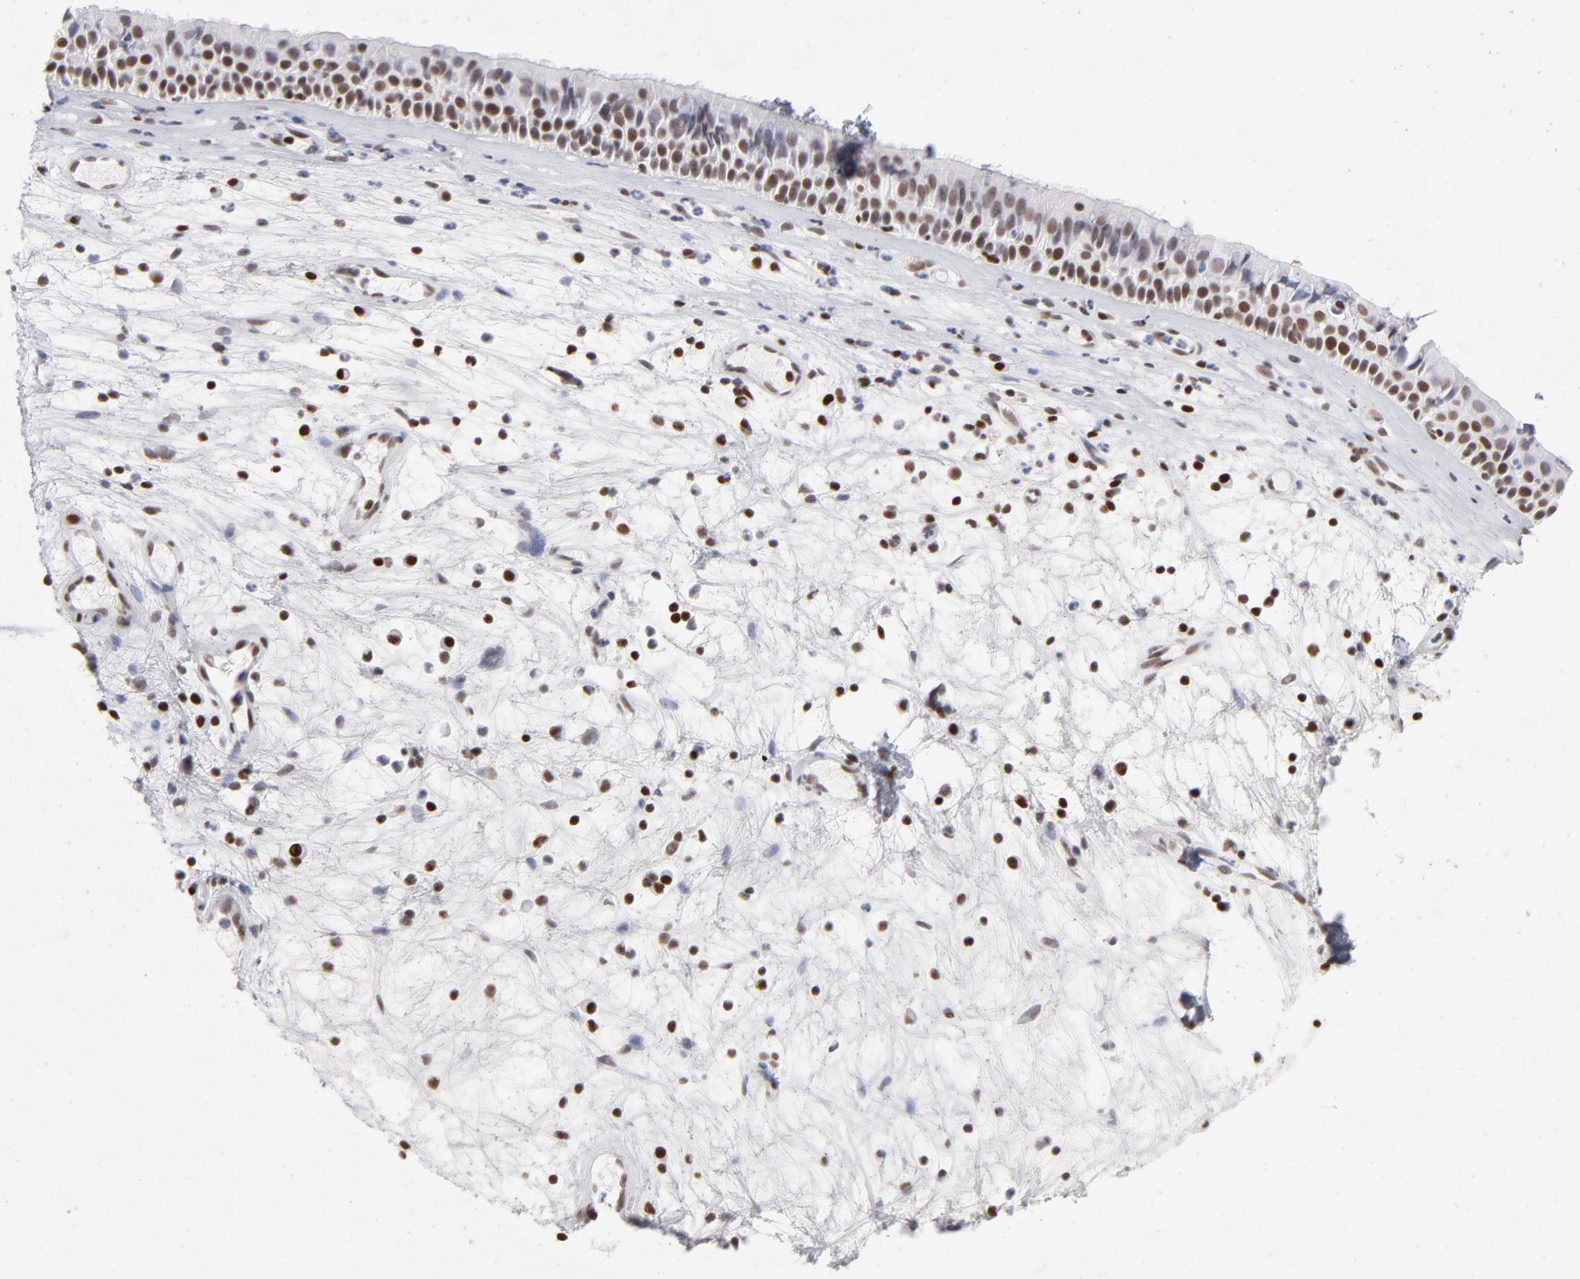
{"staining": {"intensity": "strong", "quantity": ">75%", "location": "nuclear"}, "tissue": "nasopharynx", "cell_type": "Respiratory epithelial cells", "image_type": "normal", "snomed": [{"axis": "morphology", "description": "Normal tissue, NOS"}, {"axis": "topography", "description": "Nasopharynx"}], "caption": "An image of human nasopharynx stained for a protein reveals strong nuclear brown staining in respiratory epithelial cells.", "gene": "PARP1", "patient": {"sex": "female", "age": 78}}